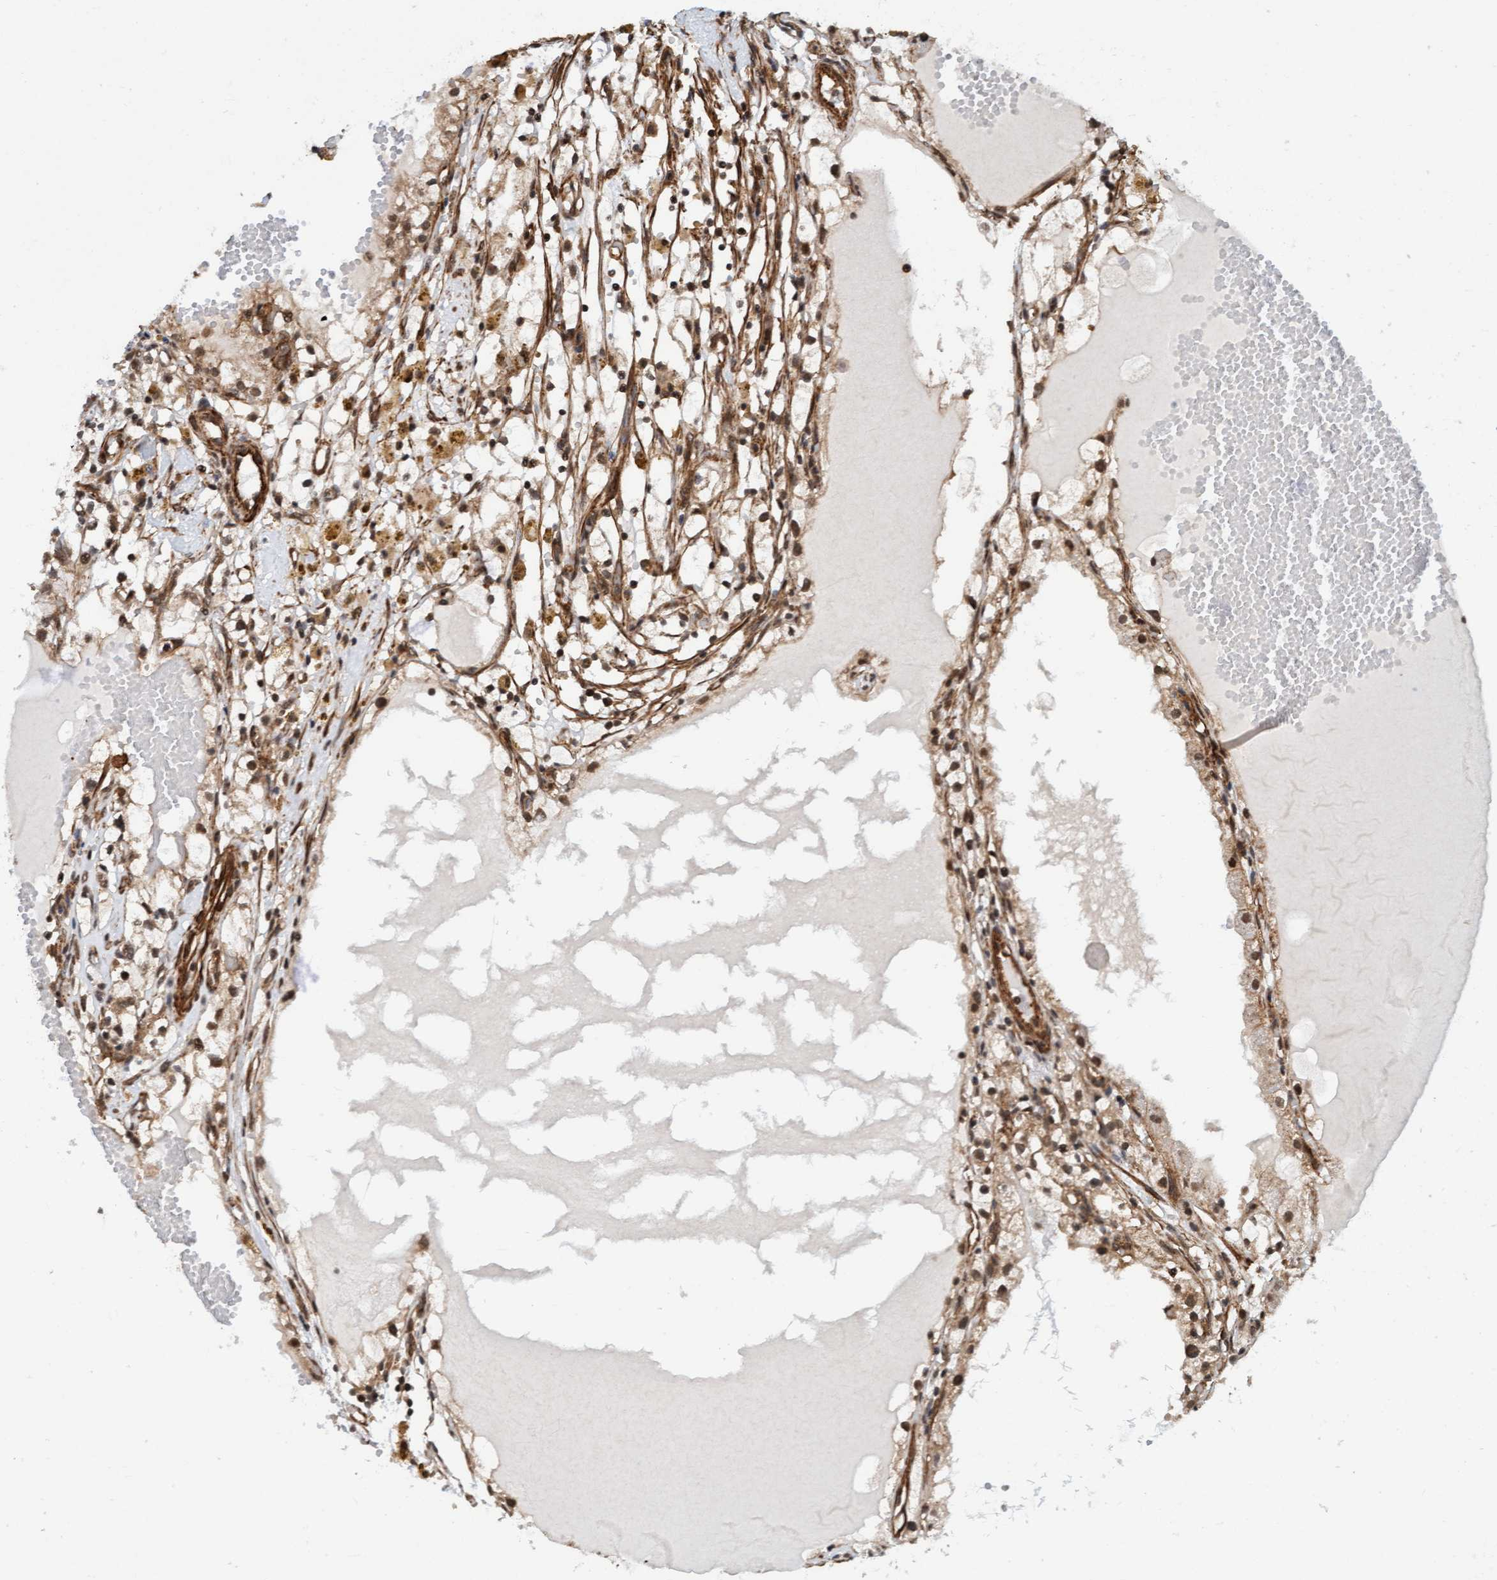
{"staining": {"intensity": "moderate", "quantity": ">75%", "location": "cytoplasmic/membranous,nuclear"}, "tissue": "renal cancer", "cell_type": "Tumor cells", "image_type": "cancer", "snomed": [{"axis": "morphology", "description": "Adenocarcinoma, NOS"}, {"axis": "topography", "description": "Kidney"}], "caption": "A histopathology image of adenocarcinoma (renal) stained for a protein reveals moderate cytoplasmic/membranous and nuclear brown staining in tumor cells. Nuclei are stained in blue.", "gene": "STXBP4", "patient": {"sex": "male", "age": 56}}